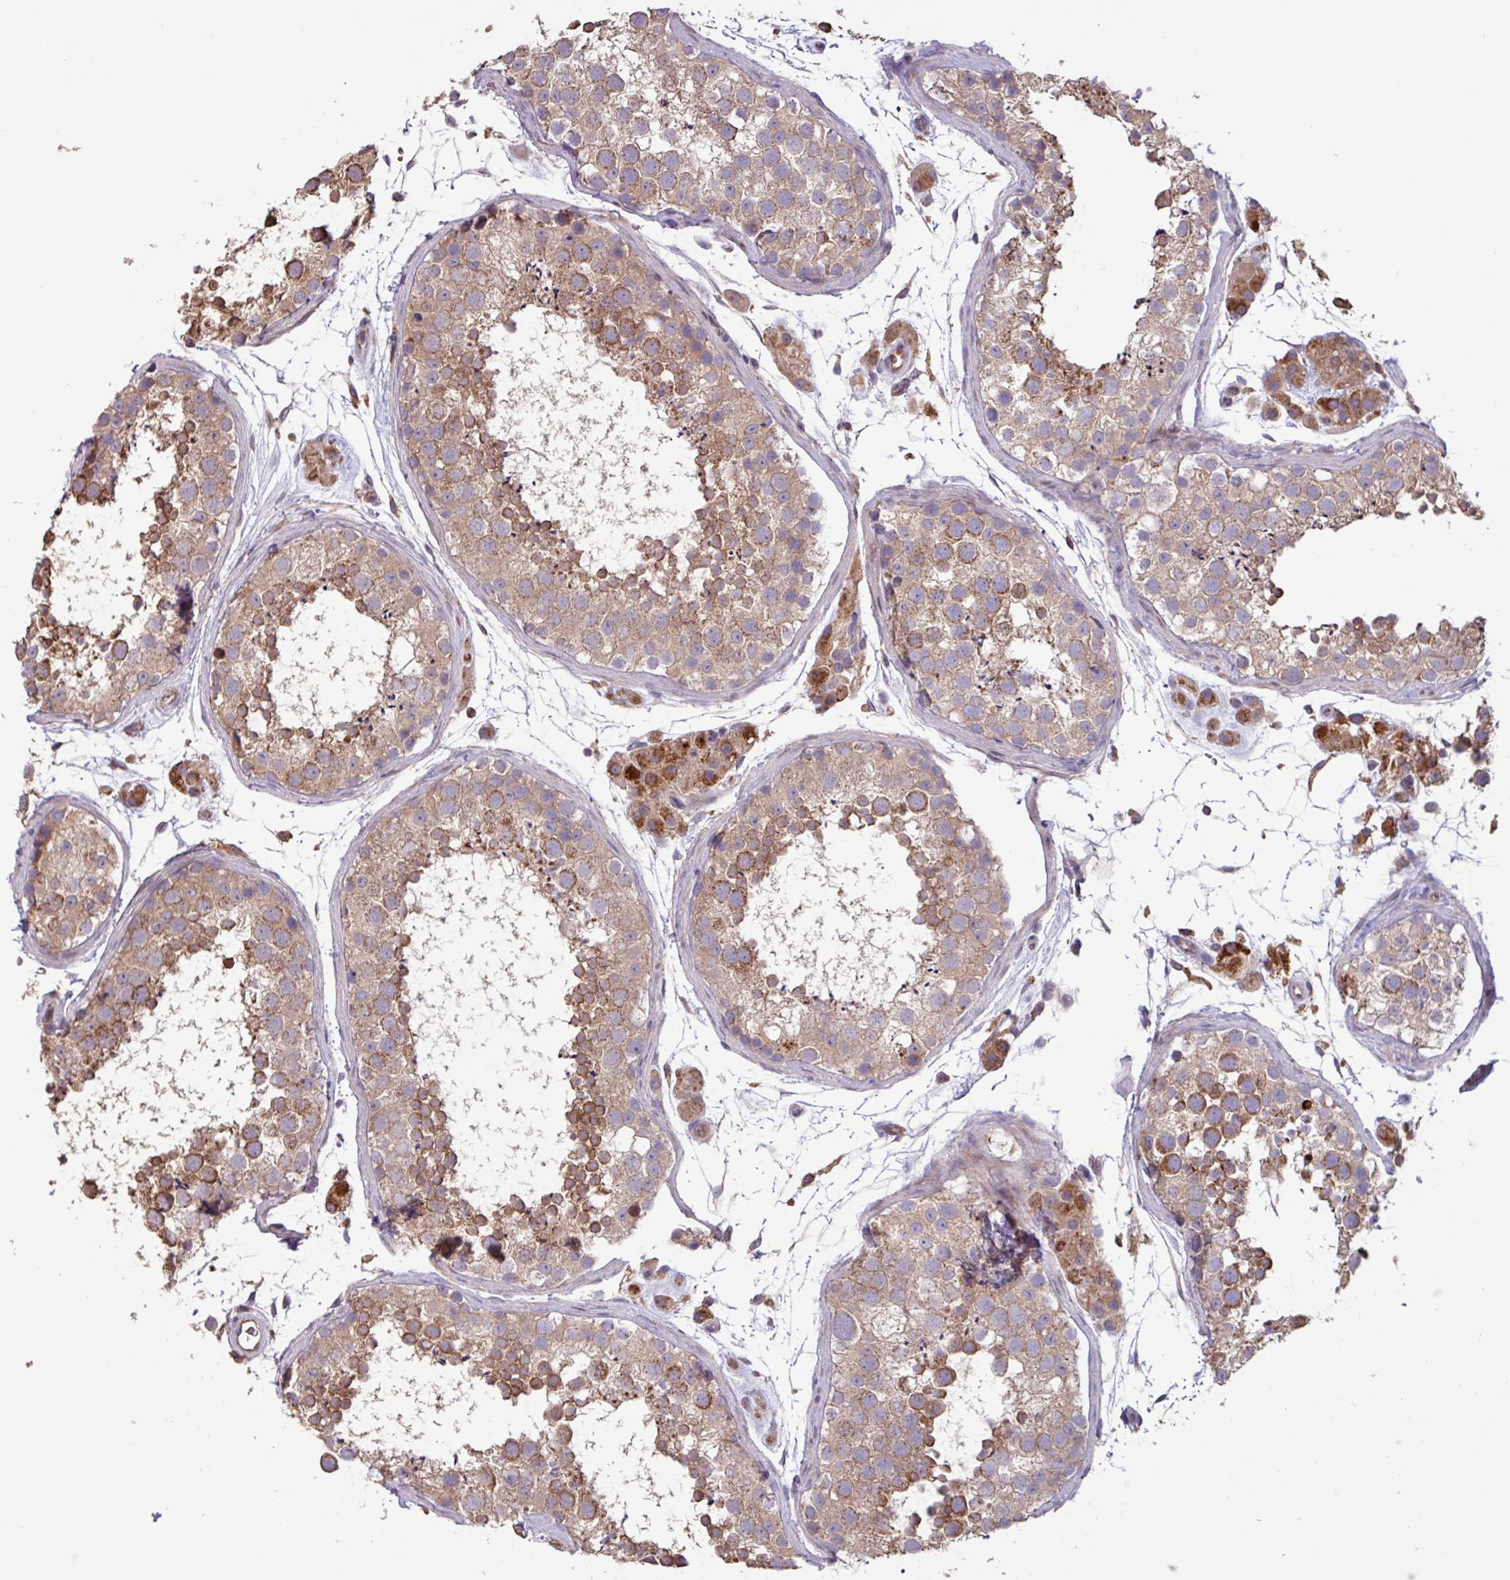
{"staining": {"intensity": "strong", "quantity": "25%-75%", "location": "cytoplasmic/membranous"}, "tissue": "testis", "cell_type": "Cells in seminiferous ducts", "image_type": "normal", "snomed": [{"axis": "morphology", "description": "Normal tissue, NOS"}, {"axis": "topography", "description": "Testis"}], "caption": "Protein expression analysis of benign human testis reveals strong cytoplasmic/membranous positivity in about 25%-75% of cells in seminiferous ducts. (DAB = brown stain, brightfield microscopy at high magnification).", "gene": "PTPRQ", "patient": {"sex": "male", "age": 41}}